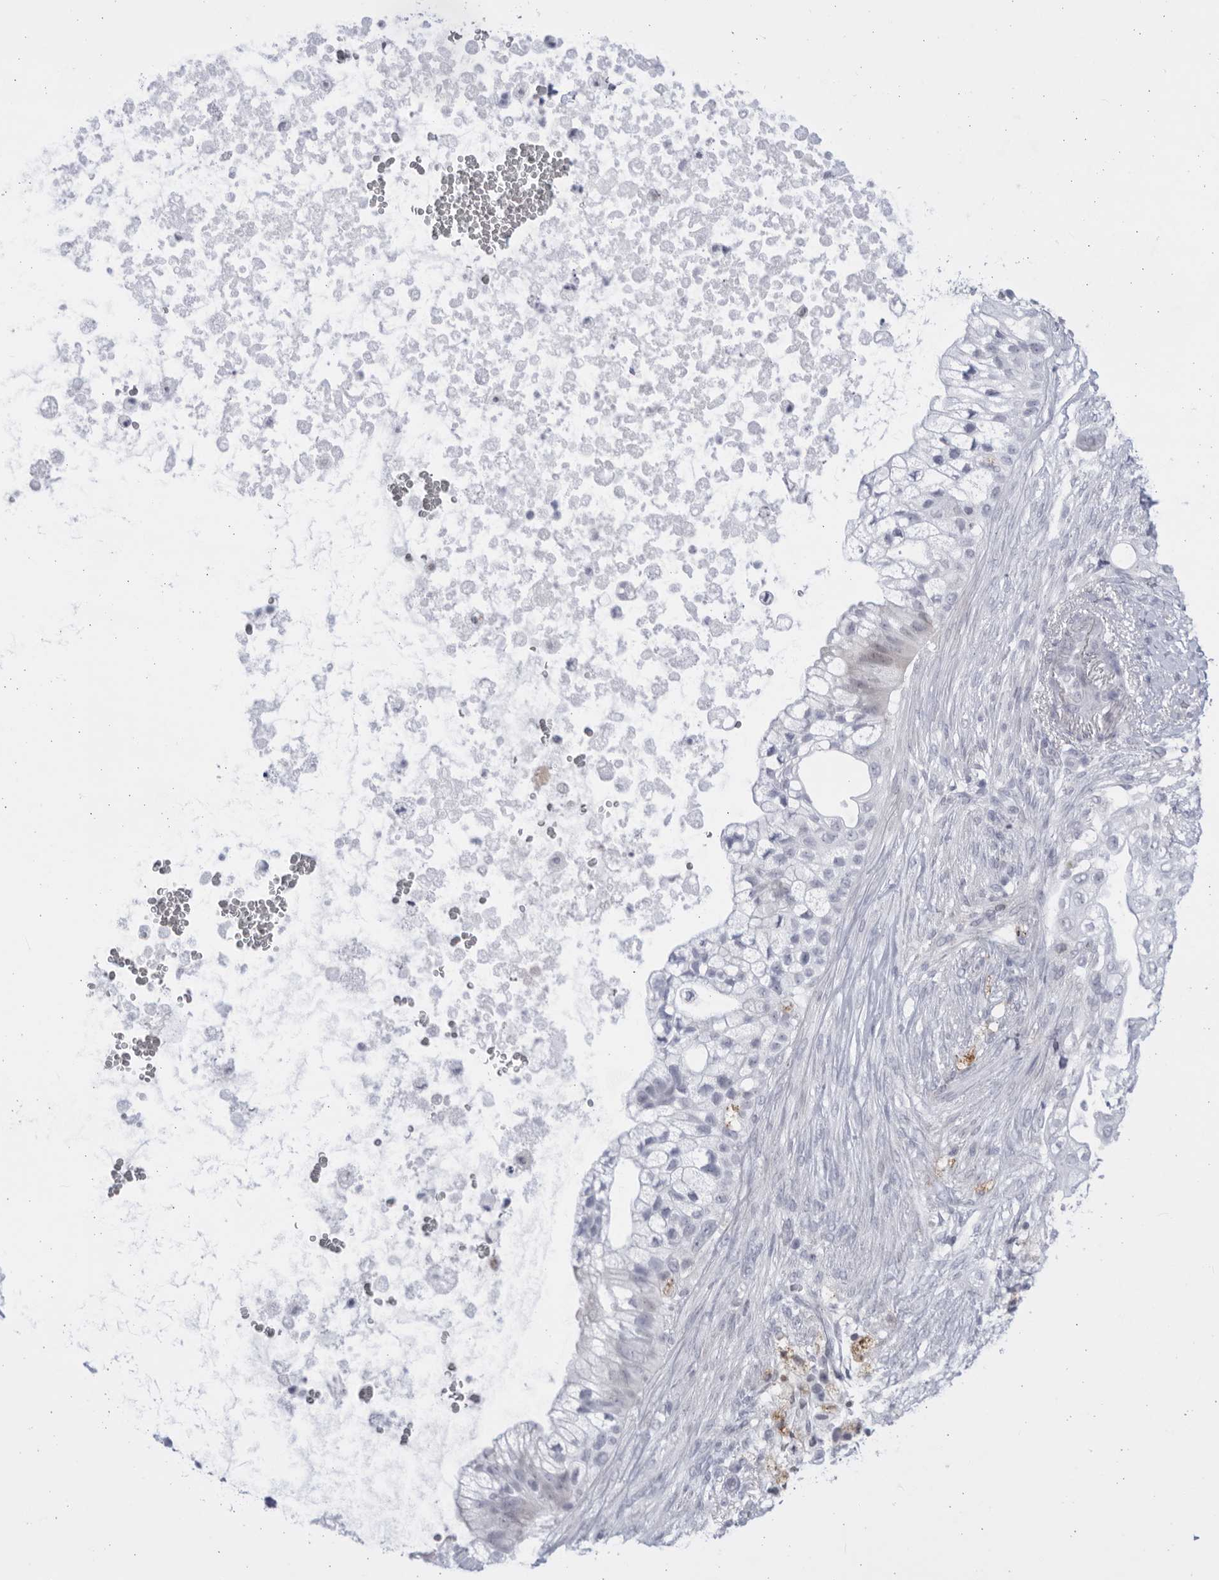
{"staining": {"intensity": "negative", "quantity": "none", "location": "none"}, "tissue": "pancreatic cancer", "cell_type": "Tumor cells", "image_type": "cancer", "snomed": [{"axis": "morphology", "description": "Adenocarcinoma, NOS"}, {"axis": "topography", "description": "Pancreas"}], "caption": "This is an immunohistochemistry (IHC) image of human pancreatic adenocarcinoma. There is no staining in tumor cells.", "gene": "CCDC181", "patient": {"sex": "male", "age": 53}}